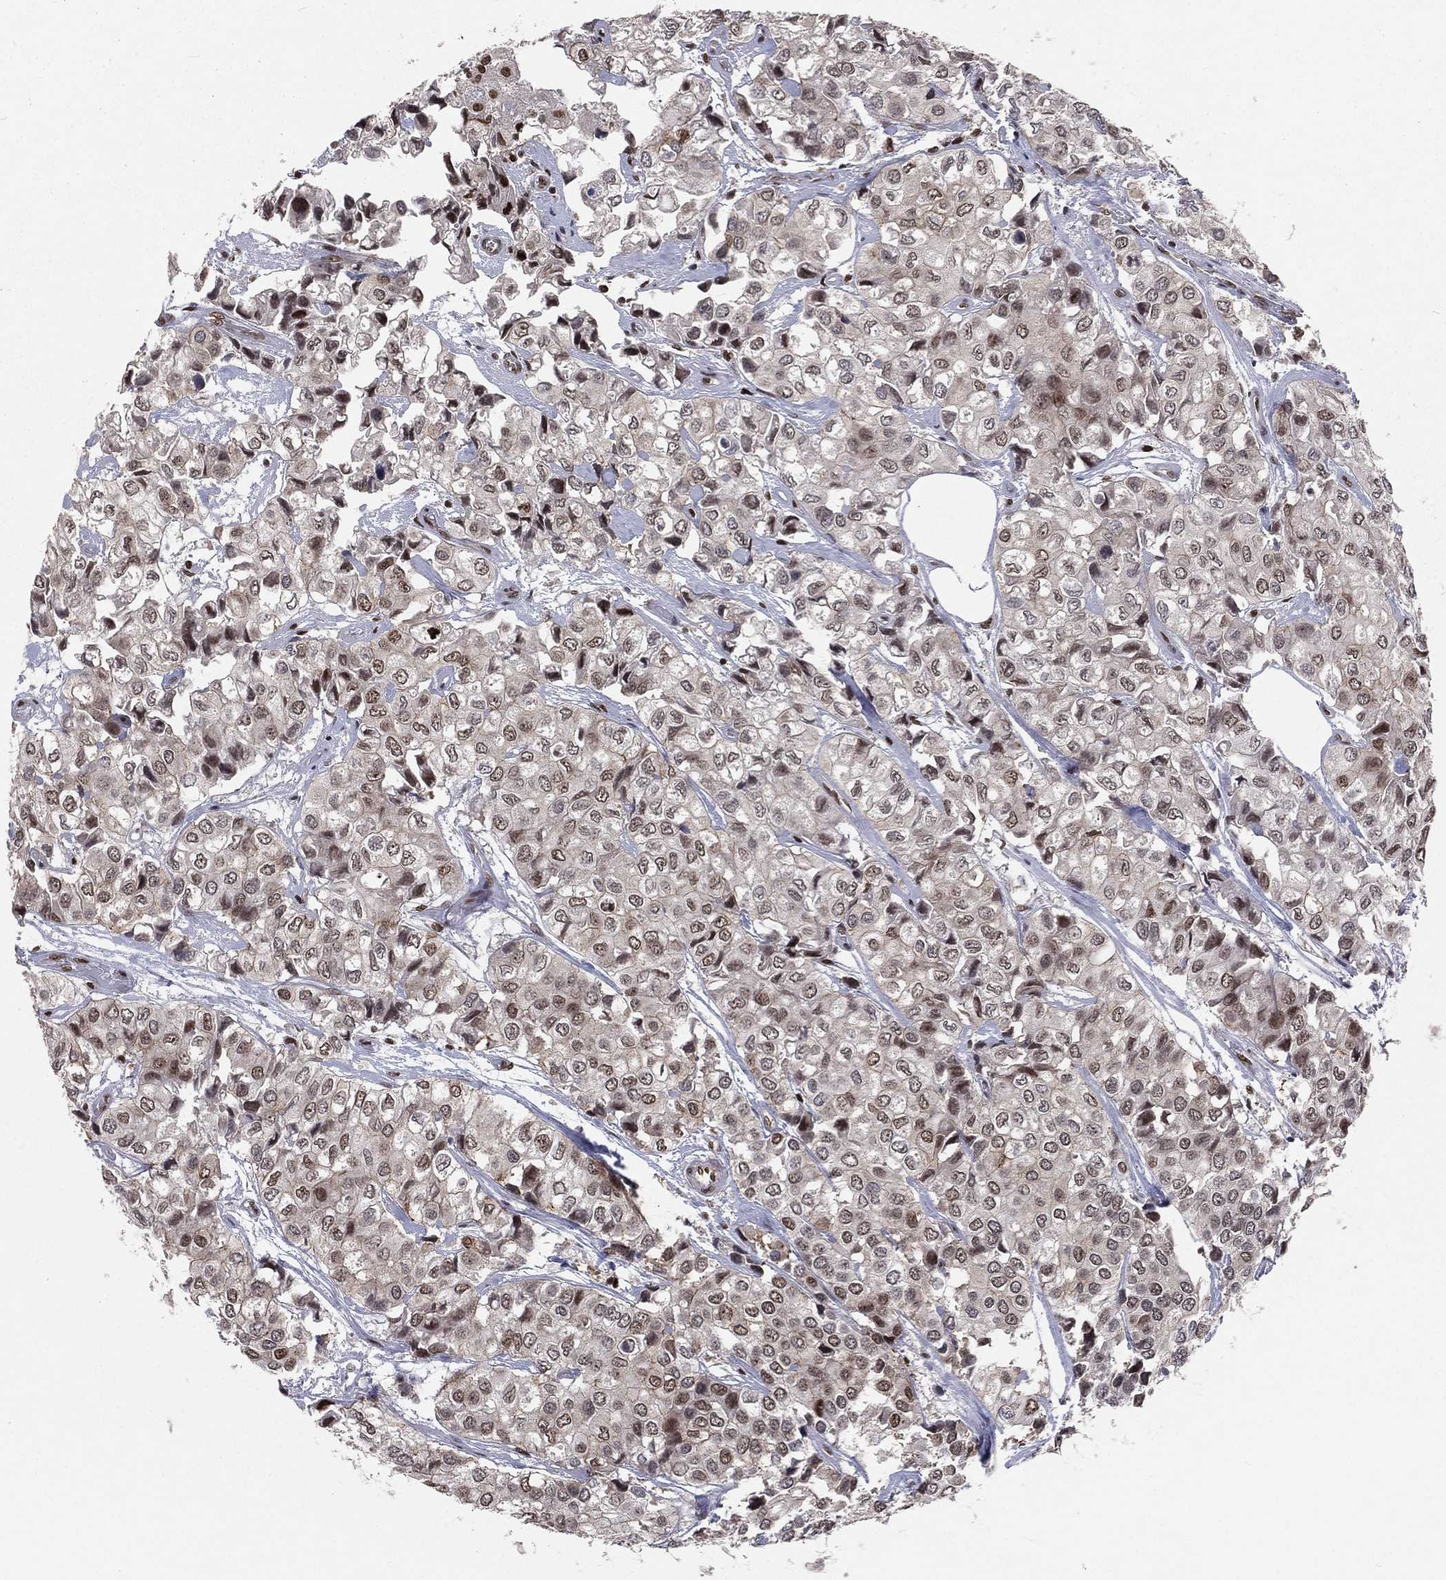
{"staining": {"intensity": "moderate", "quantity": "<25%", "location": "nuclear"}, "tissue": "urothelial cancer", "cell_type": "Tumor cells", "image_type": "cancer", "snomed": [{"axis": "morphology", "description": "Urothelial carcinoma, High grade"}, {"axis": "topography", "description": "Urinary bladder"}], "caption": "The image displays staining of urothelial carcinoma (high-grade), revealing moderate nuclear protein positivity (brown color) within tumor cells. Nuclei are stained in blue.", "gene": "POLB", "patient": {"sex": "male", "age": 73}}